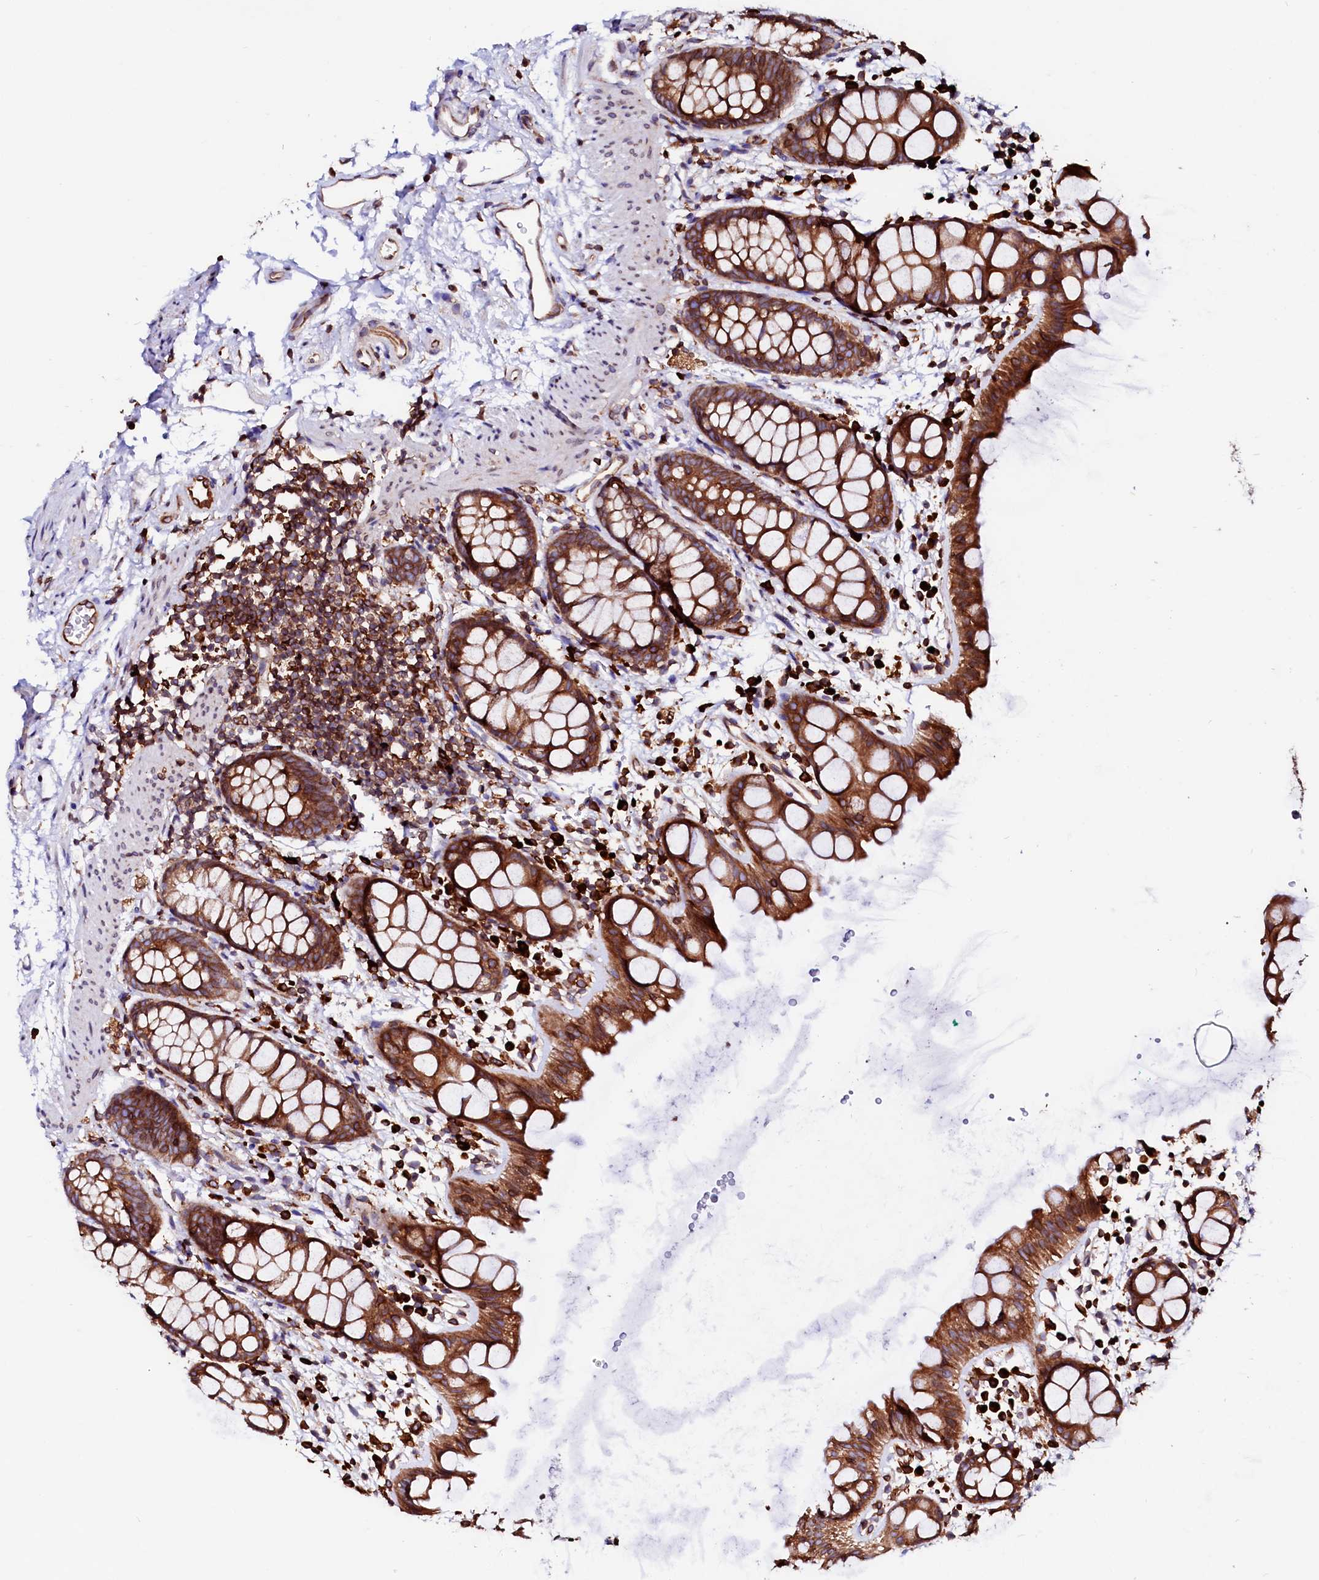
{"staining": {"intensity": "strong", "quantity": ">75%", "location": "cytoplasmic/membranous"}, "tissue": "rectum", "cell_type": "Glandular cells", "image_type": "normal", "snomed": [{"axis": "morphology", "description": "Normal tissue, NOS"}, {"axis": "topography", "description": "Rectum"}], "caption": "Strong cytoplasmic/membranous expression for a protein is appreciated in approximately >75% of glandular cells of benign rectum using immunohistochemistry.", "gene": "DERL1", "patient": {"sex": "female", "age": 65}}